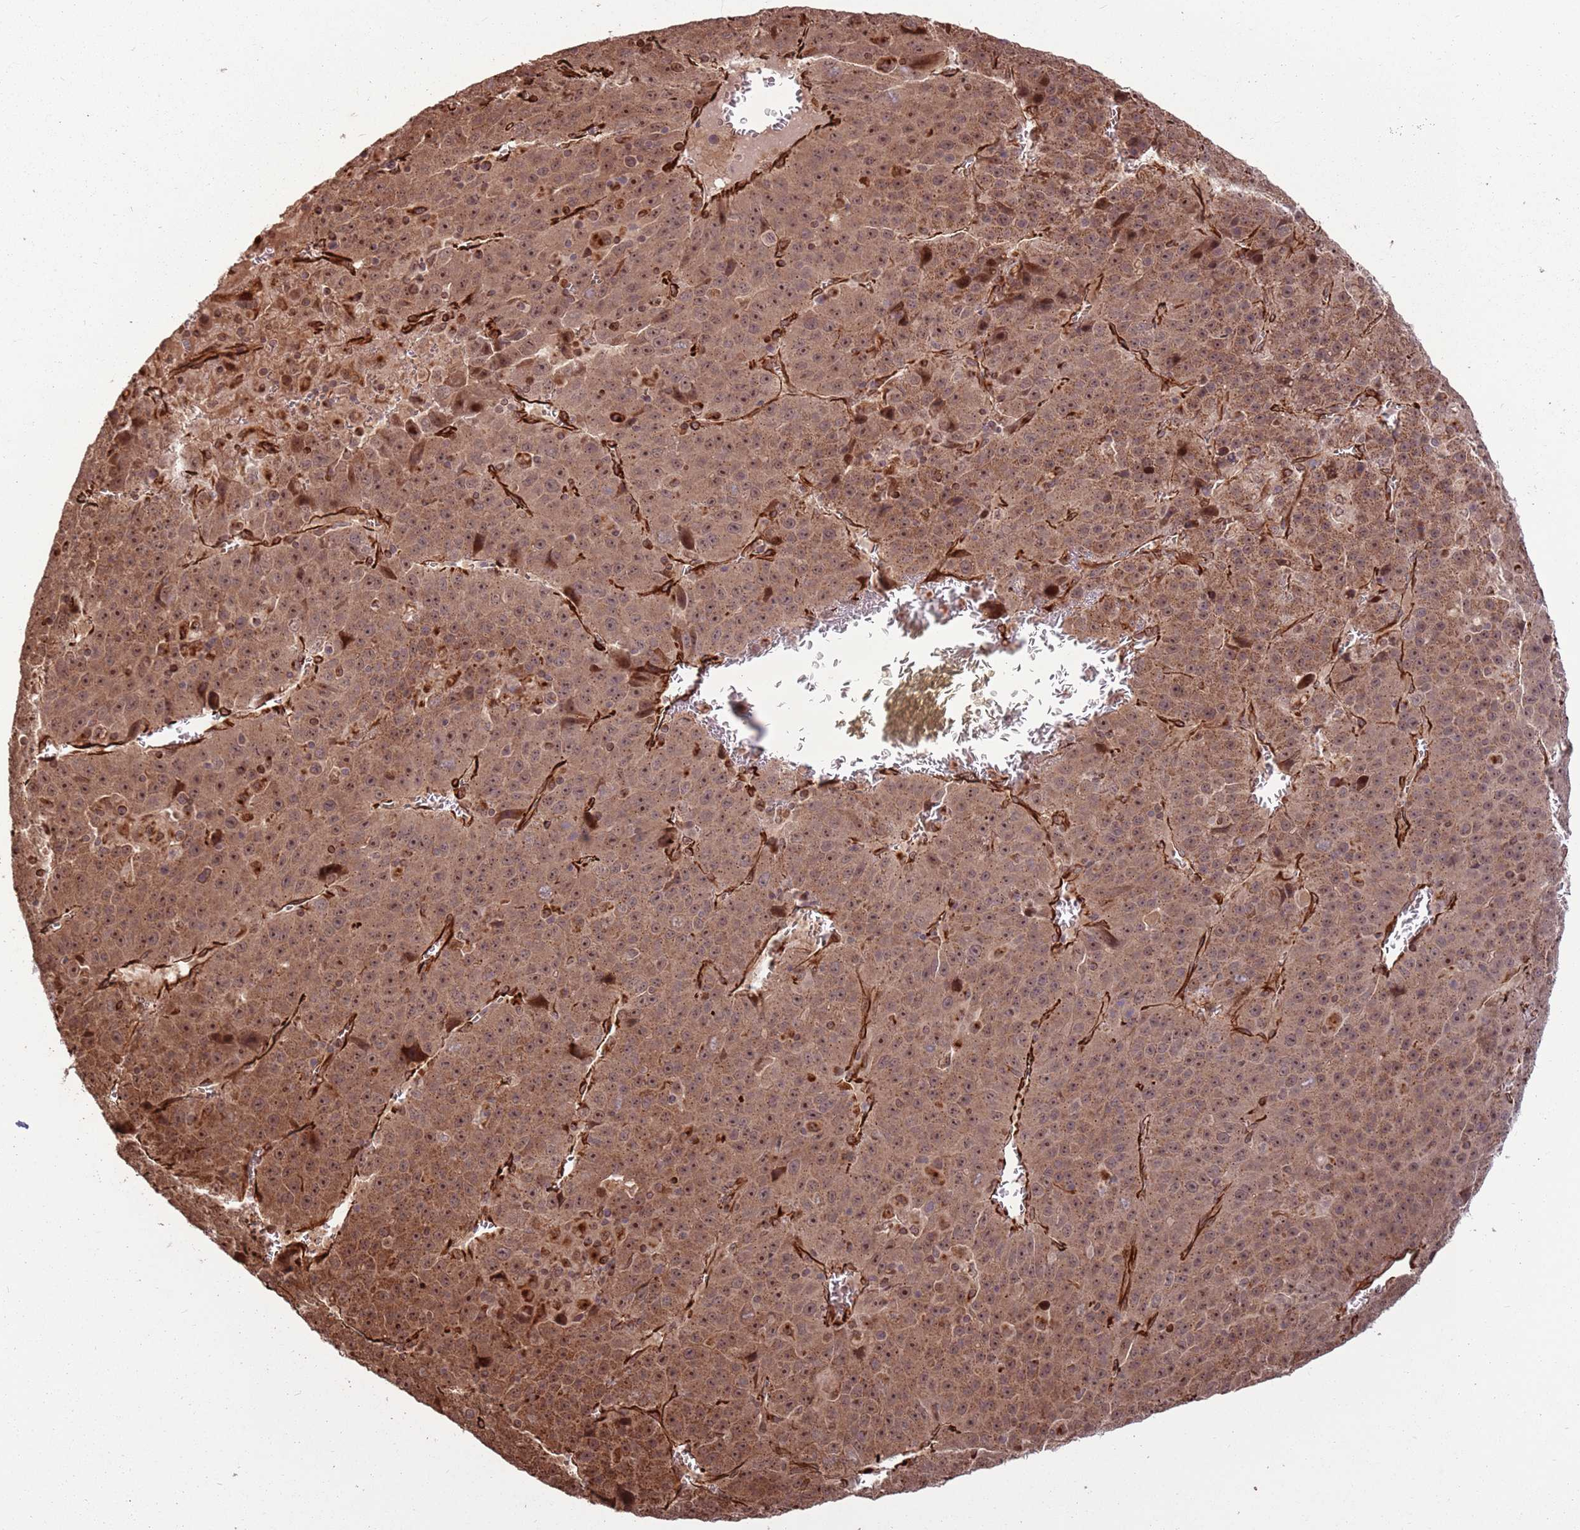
{"staining": {"intensity": "moderate", "quantity": ">75%", "location": "cytoplasmic/membranous,nuclear"}, "tissue": "liver cancer", "cell_type": "Tumor cells", "image_type": "cancer", "snomed": [{"axis": "morphology", "description": "Carcinoma, Hepatocellular, NOS"}, {"axis": "topography", "description": "Liver"}], "caption": "This image exhibits immunohistochemistry (IHC) staining of human hepatocellular carcinoma (liver), with medium moderate cytoplasmic/membranous and nuclear staining in about >75% of tumor cells.", "gene": "ADAMTS3", "patient": {"sex": "female", "age": 53}}